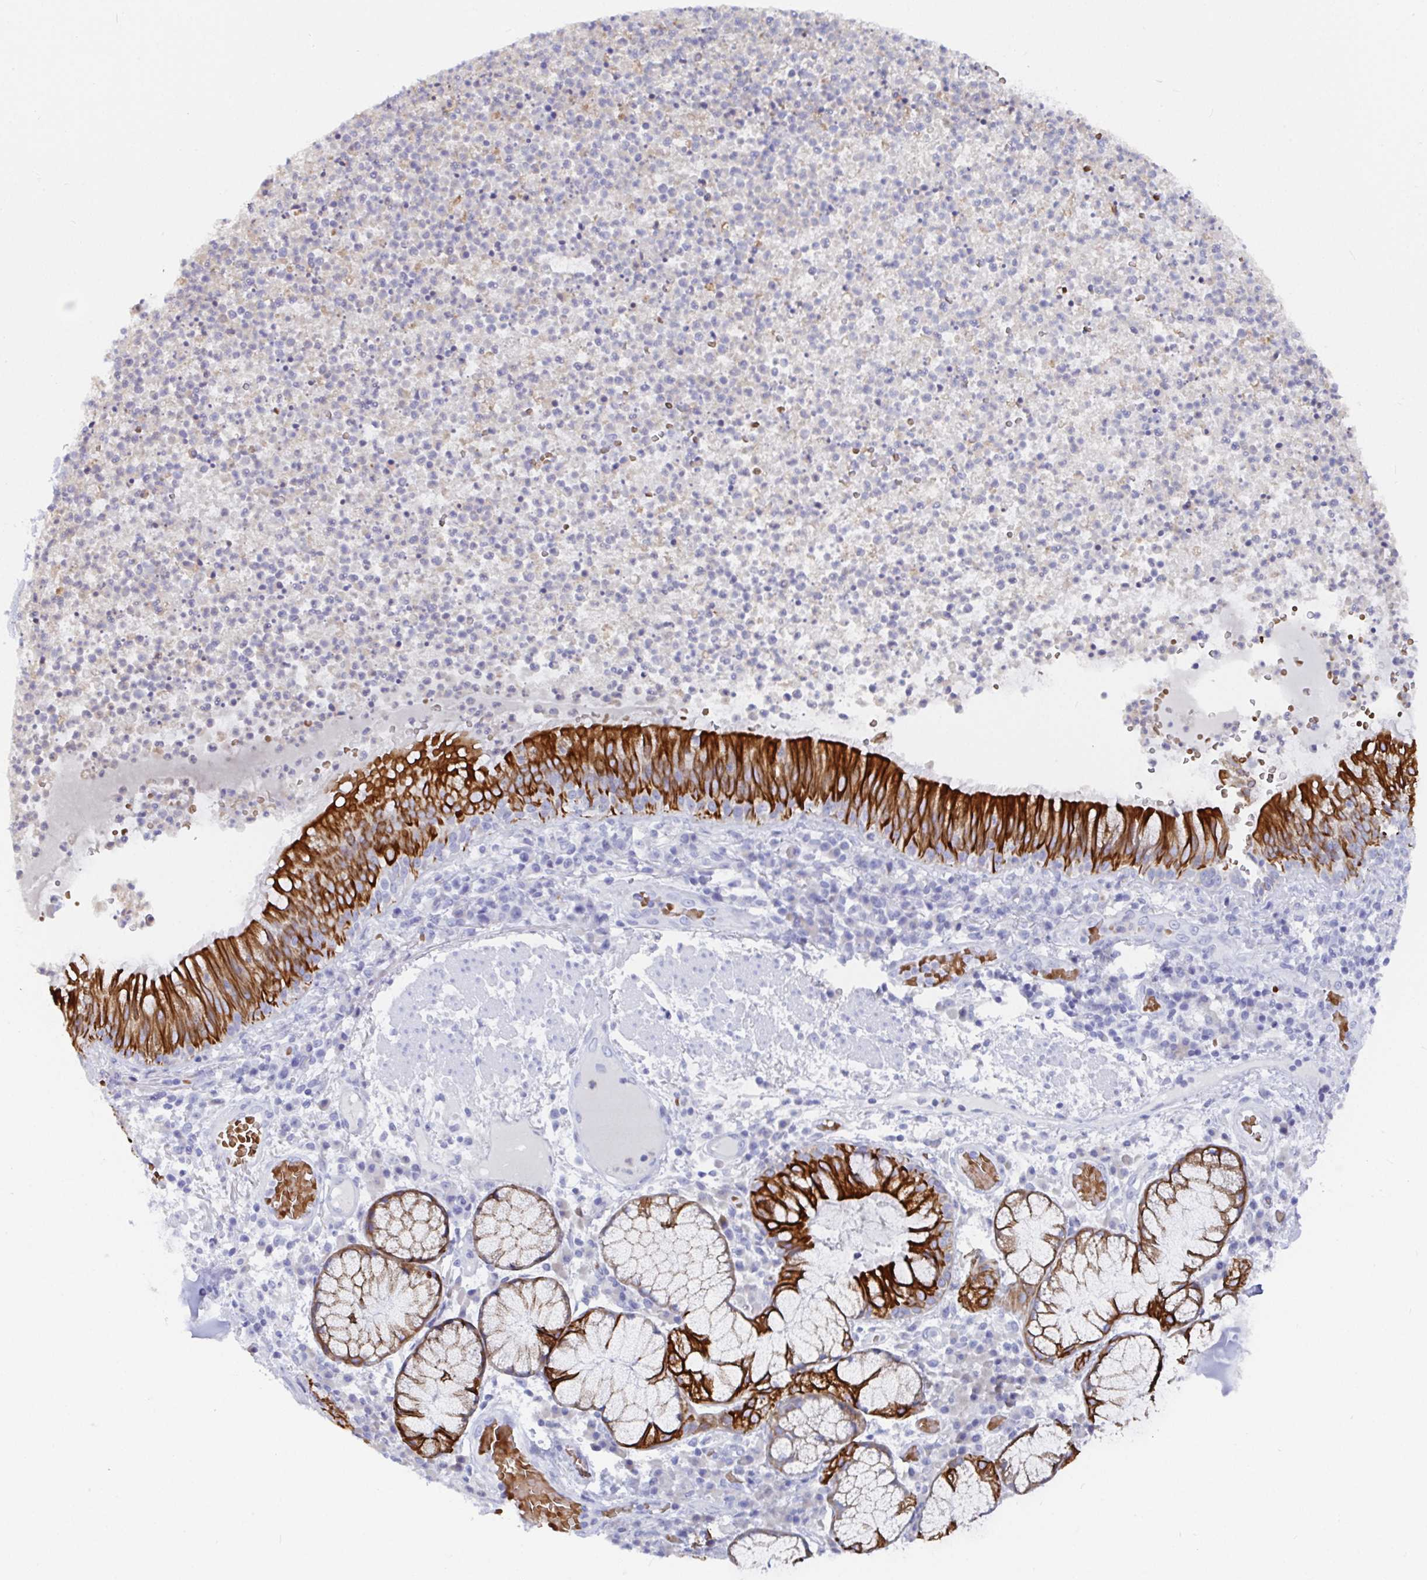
{"staining": {"intensity": "strong", "quantity": ">75%", "location": "cytoplasmic/membranous"}, "tissue": "bronchus", "cell_type": "Respiratory epithelial cells", "image_type": "normal", "snomed": [{"axis": "morphology", "description": "Normal tissue, NOS"}, {"axis": "topography", "description": "Lymph node"}, {"axis": "topography", "description": "Bronchus"}], "caption": "Immunohistochemistry micrograph of benign bronchus: bronchus stained using immunohistochemistry (IHC) shows high levels of strong protein expression localized specifically in the cytoplasmic/membranous of respiratory epithelial cells, appearing as a cytoplasmic/membranous brown color.", "gene": "CLDN8", "patient": {"sex": "male", "age": 56}}